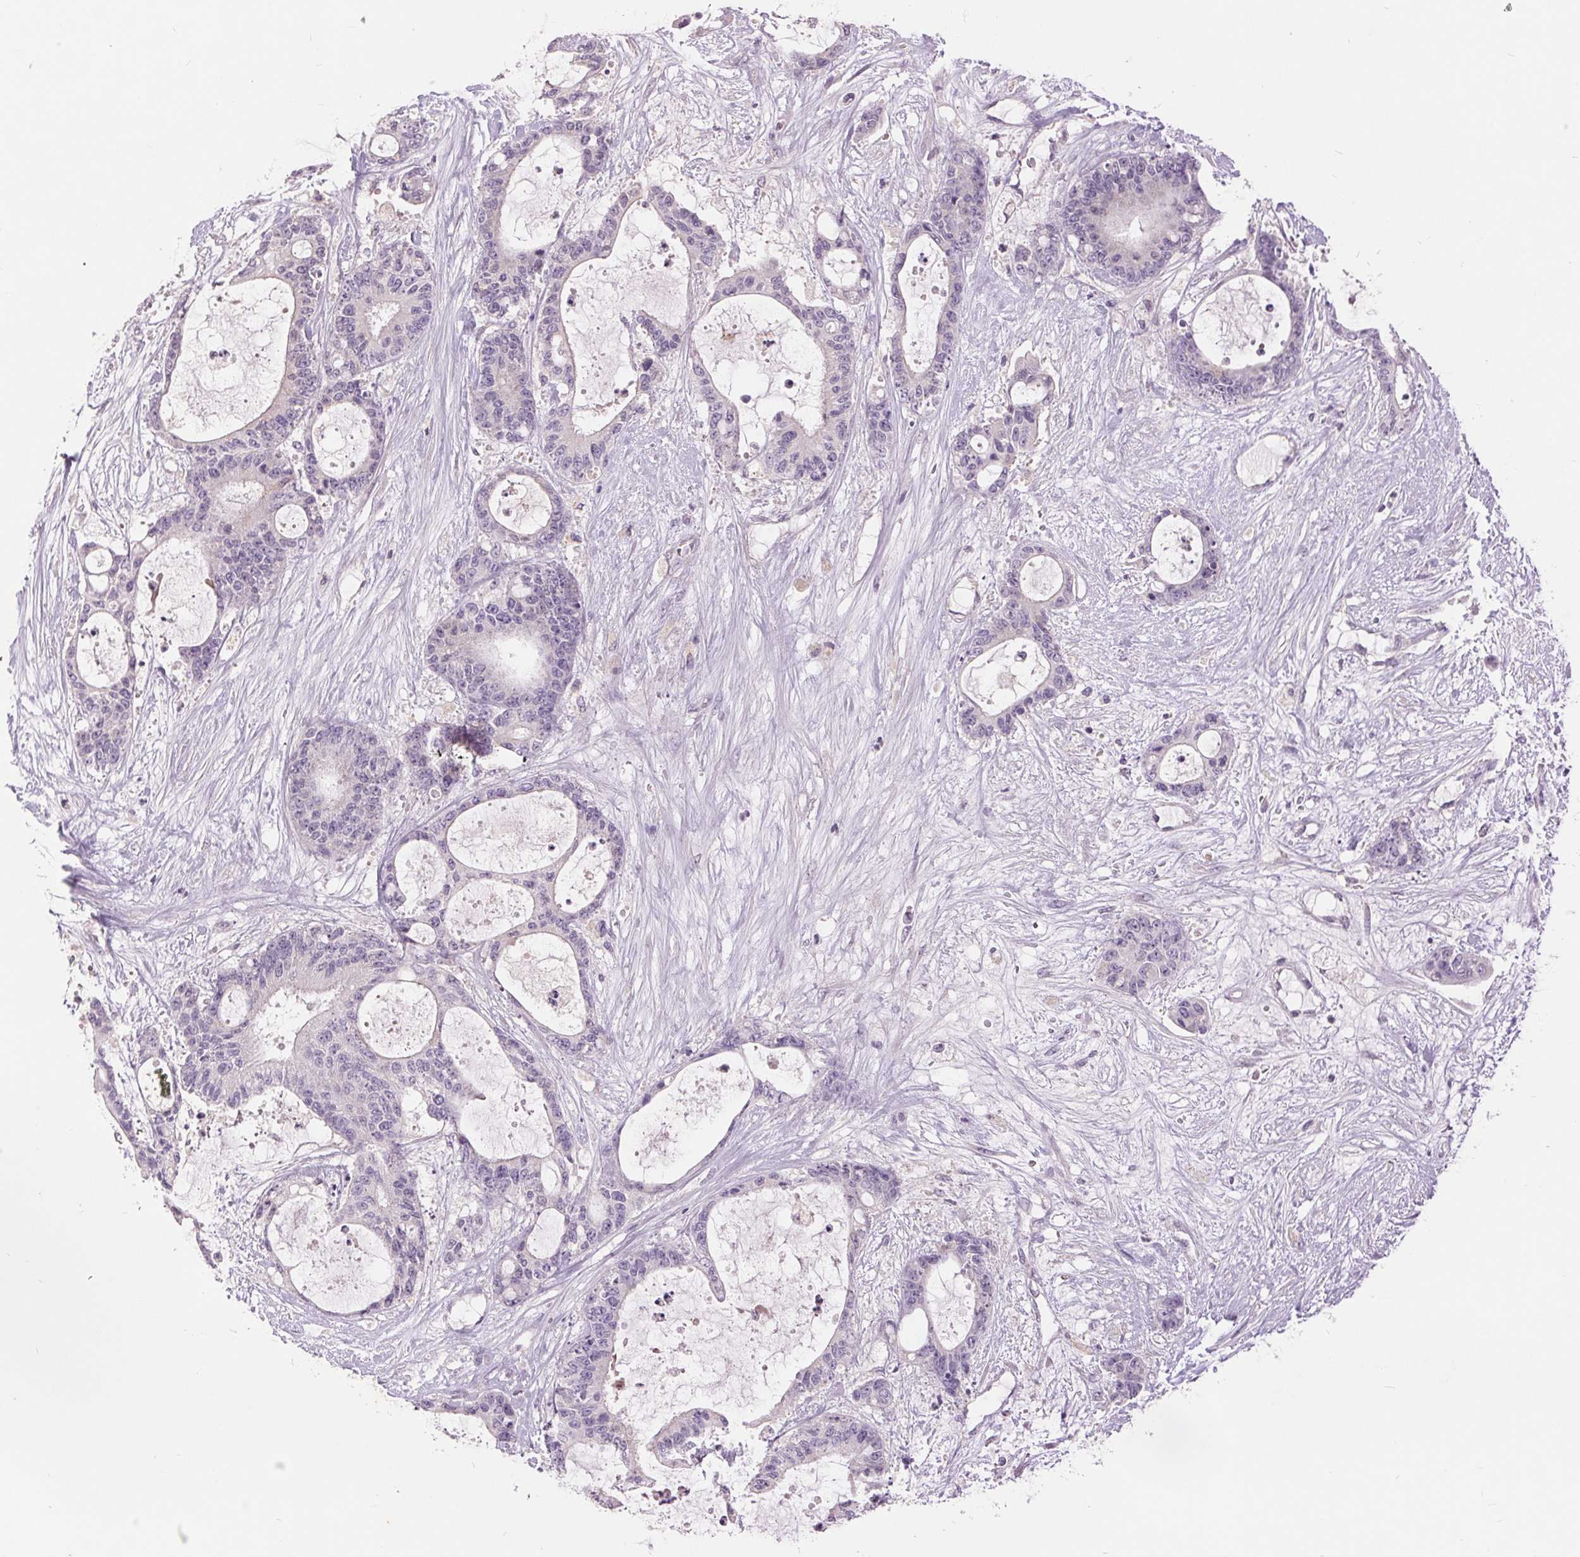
{"staining": {"intensity": "negative", "quantity": "none", "location": "none"}, "tissue": "liver cancer", "cell_type": "Tumor cells", "image_type": "cancer", "snomed": [{"axis": "morphology", "description": "Normal tissue, NOS"}, {"axis": "morphology", "description": "Cholangiocarcinoma"}, {"axis": "topography", "description": "Liver"}, {"axis": "topography", "description": "Peripheral nerve tissue"}], "caption": "A high-resolution image shows immunohistochemistry staining of cholangiocarcinoma (liver), which reveals no significant staining in tumor cells.", "gene": "FXYD4", "patient": {"sex": "female", "age": 73}}